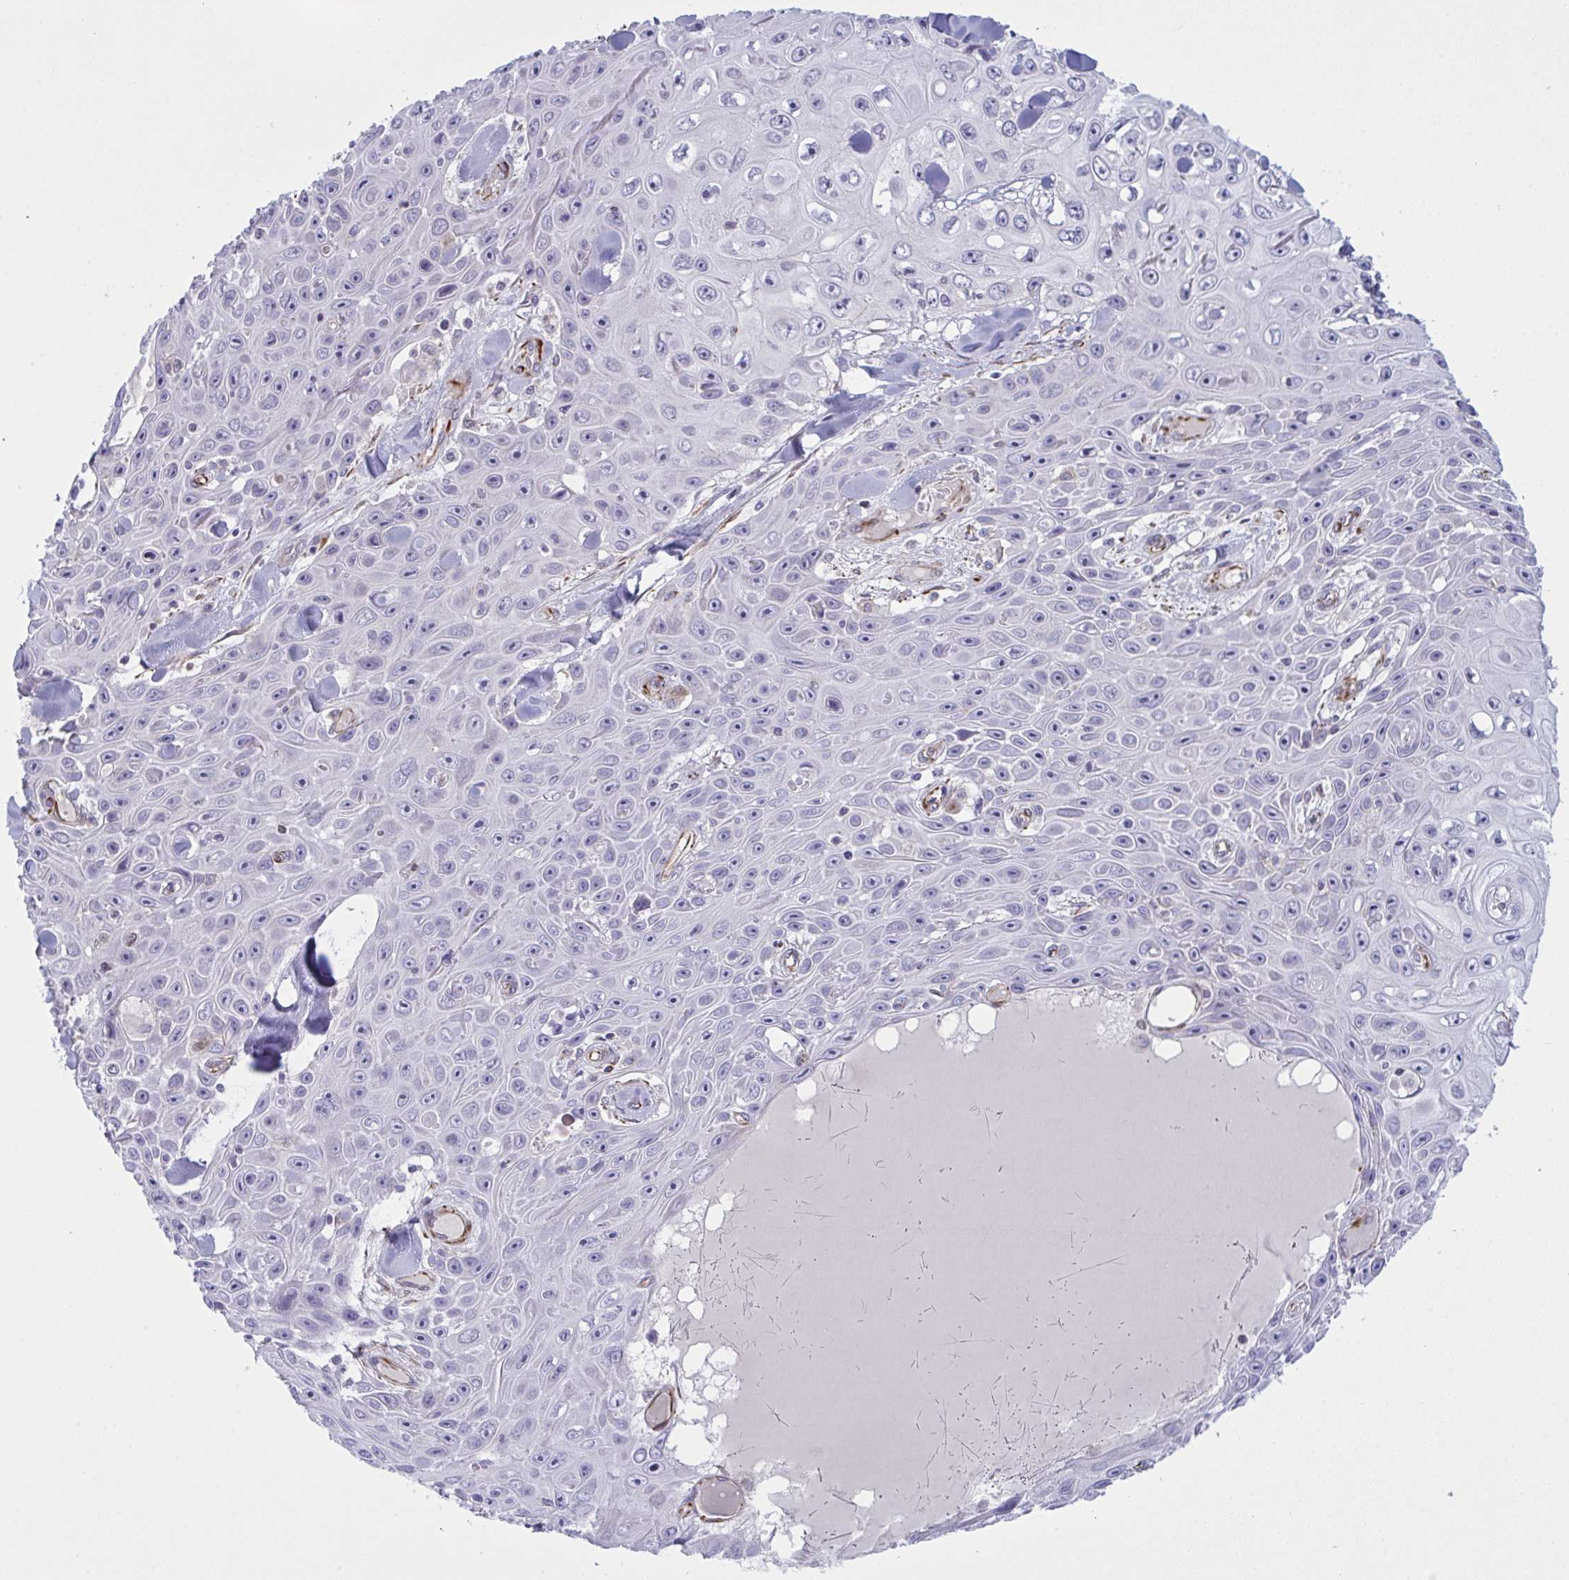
{"staining": {"intensity": "negative", "quantity": "none", "location": "none"}, "tissue": "skin cancer", "cell_type": "Tumor cells", "image_type": "cancer", "snomed": [{"axis": "morphology", "description": "Squamous cell carcinoma, NOS"}, {"axis": "topography", "description": "Skin"}], "caption": "This photomicrograph is of skin cancer stained with IHC to label a protein in brown with the nuclei are counter-stained blue. There is no staining in tumor cells.", "gene": "DCBLD1", "patient": {"sex": "male", "age": 82}}